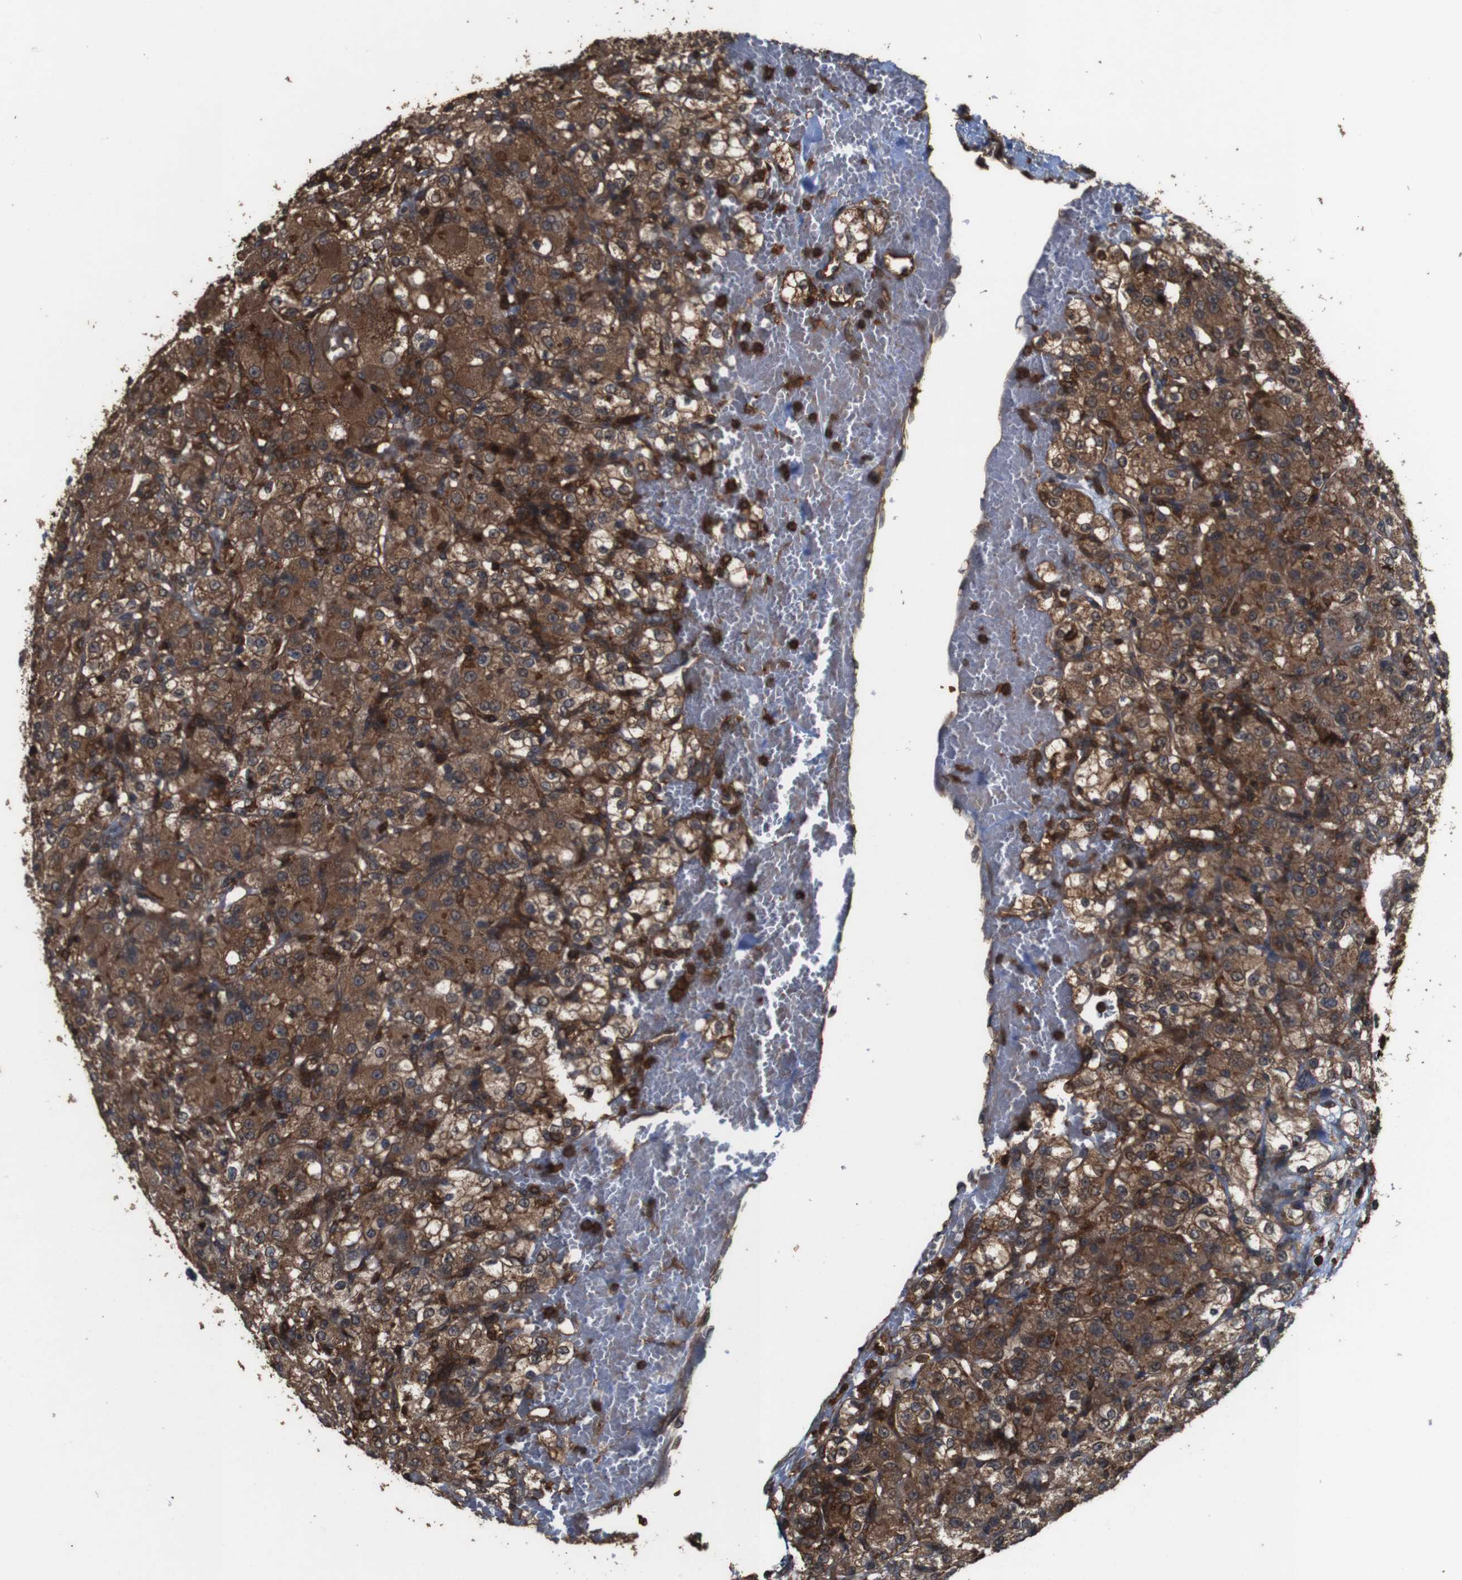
{"staining": {"intensity": "strong", "quantity": ">75%", "location": "cytoplasmic/membranous"}, "tissue": "renal cancer", "cell_type": "Tumor cells", "image_type": "cancer", "snomed": [{"axis": "morphology", "description": "Normal tissue, NOS"}, {"axis": "morphology", "description": "Adenocarcinoma, NOS"}, {"axis": "topography", "description": "Kidney"}], "caption": "This image shows renal cancer (adenocarcinoma) stained with immunohistochemistry to label a protein in brown. The cytoplasmic/membranous of tumor cells show strong positivity for the protein. Nuclei are counter-stained blue.", "gene": "BAG4", "patient": {"sex": "male", "age": 61}}